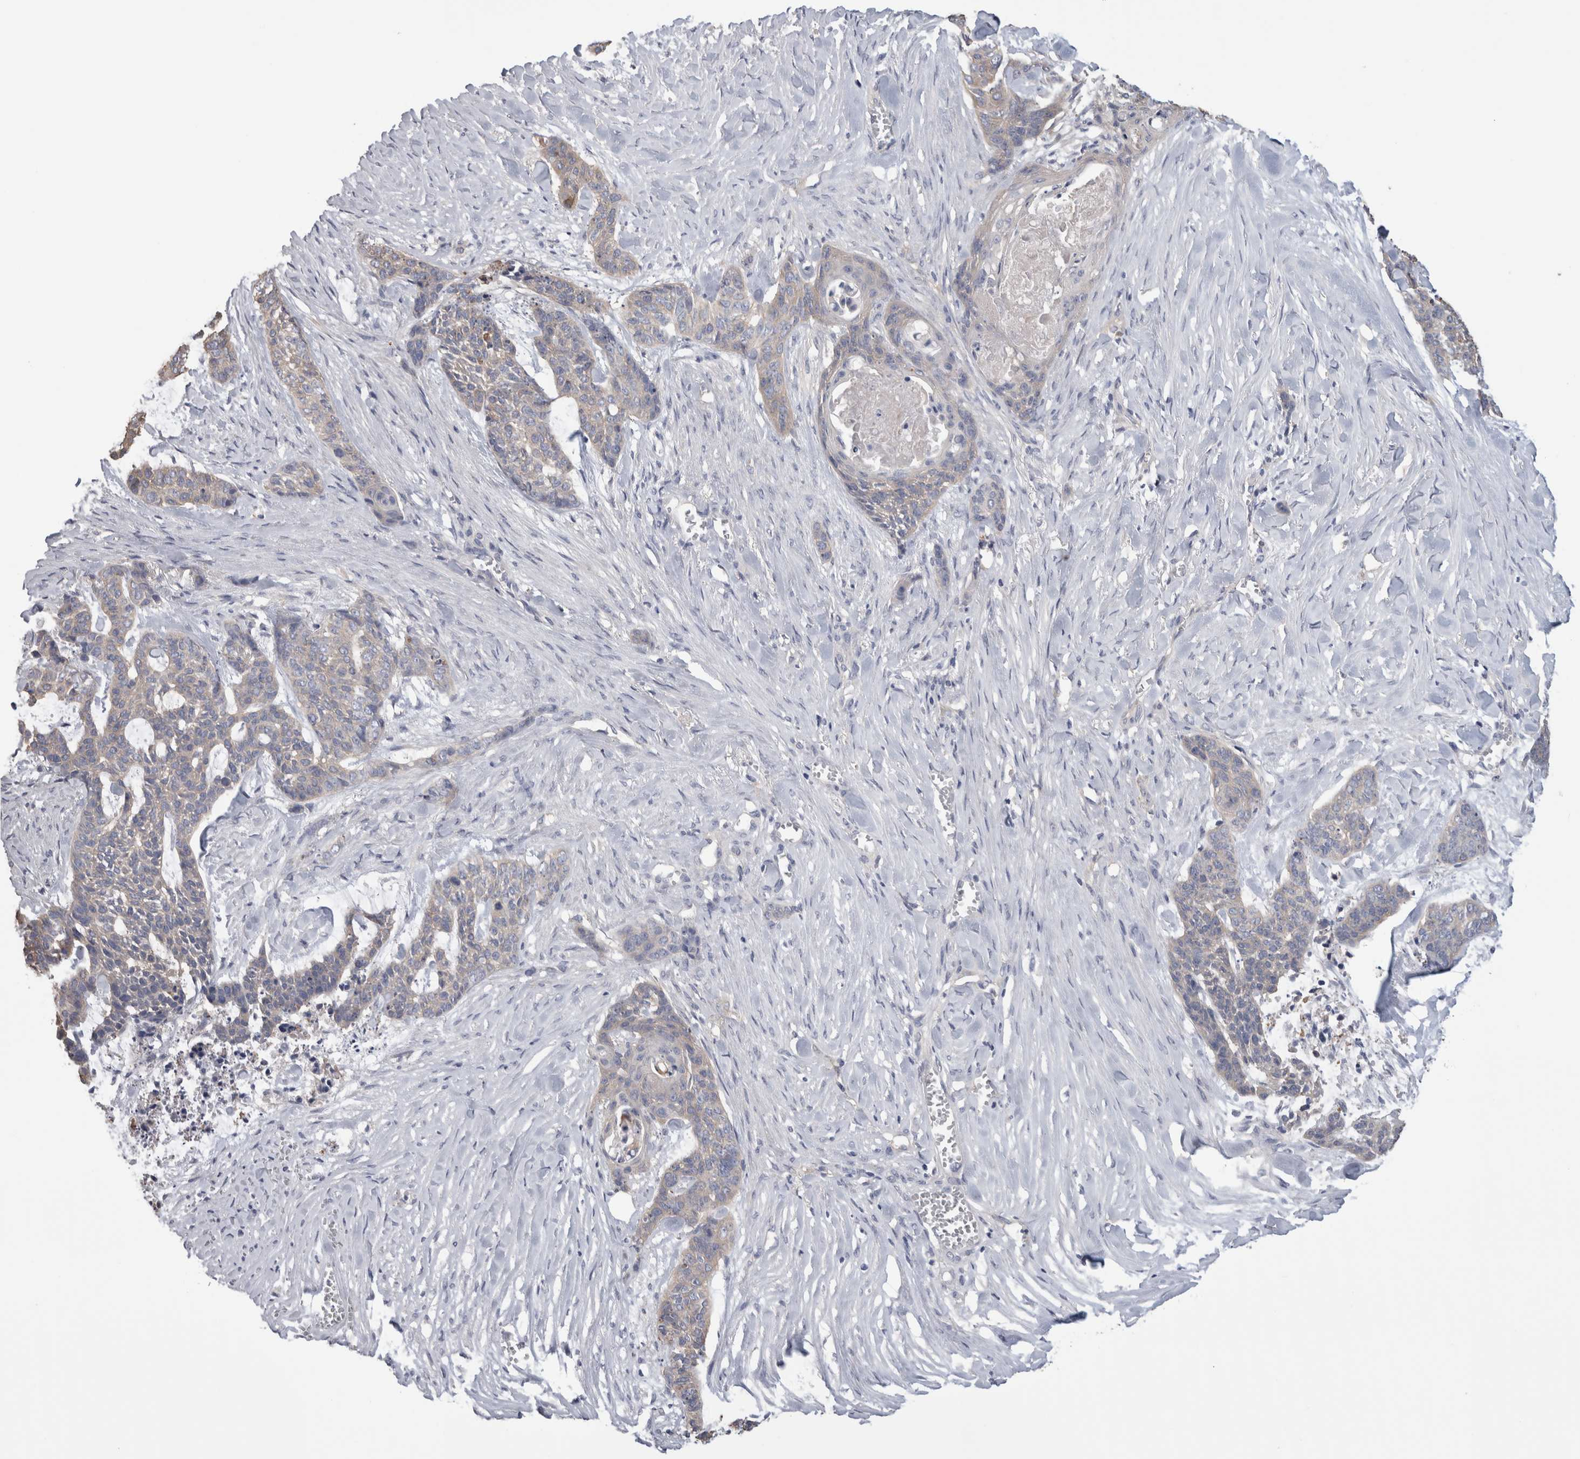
{"staining": {"intensity": "weak", "quantity": "25%-75%", "location": "cytoplasmic/membranous"}, "tissue": "skin cancer", "cell_type": "Tumor cells", "image_type": "cancer", "snomed": [{"axis": "morphology", "description": "Basal cell carcinoma"}, {"axis": "topography", "description": "Skin"}], "caption": "Immunohistochemistry (IHC) (DAB) staining of human basal cell carcinoma (skin) exhibits weak cytoplasmic/membranous protein positivity in about 25%-75% of tumor cells.", "gene": "SCRN1", "patient": {"sex": "female", "age": 64}}